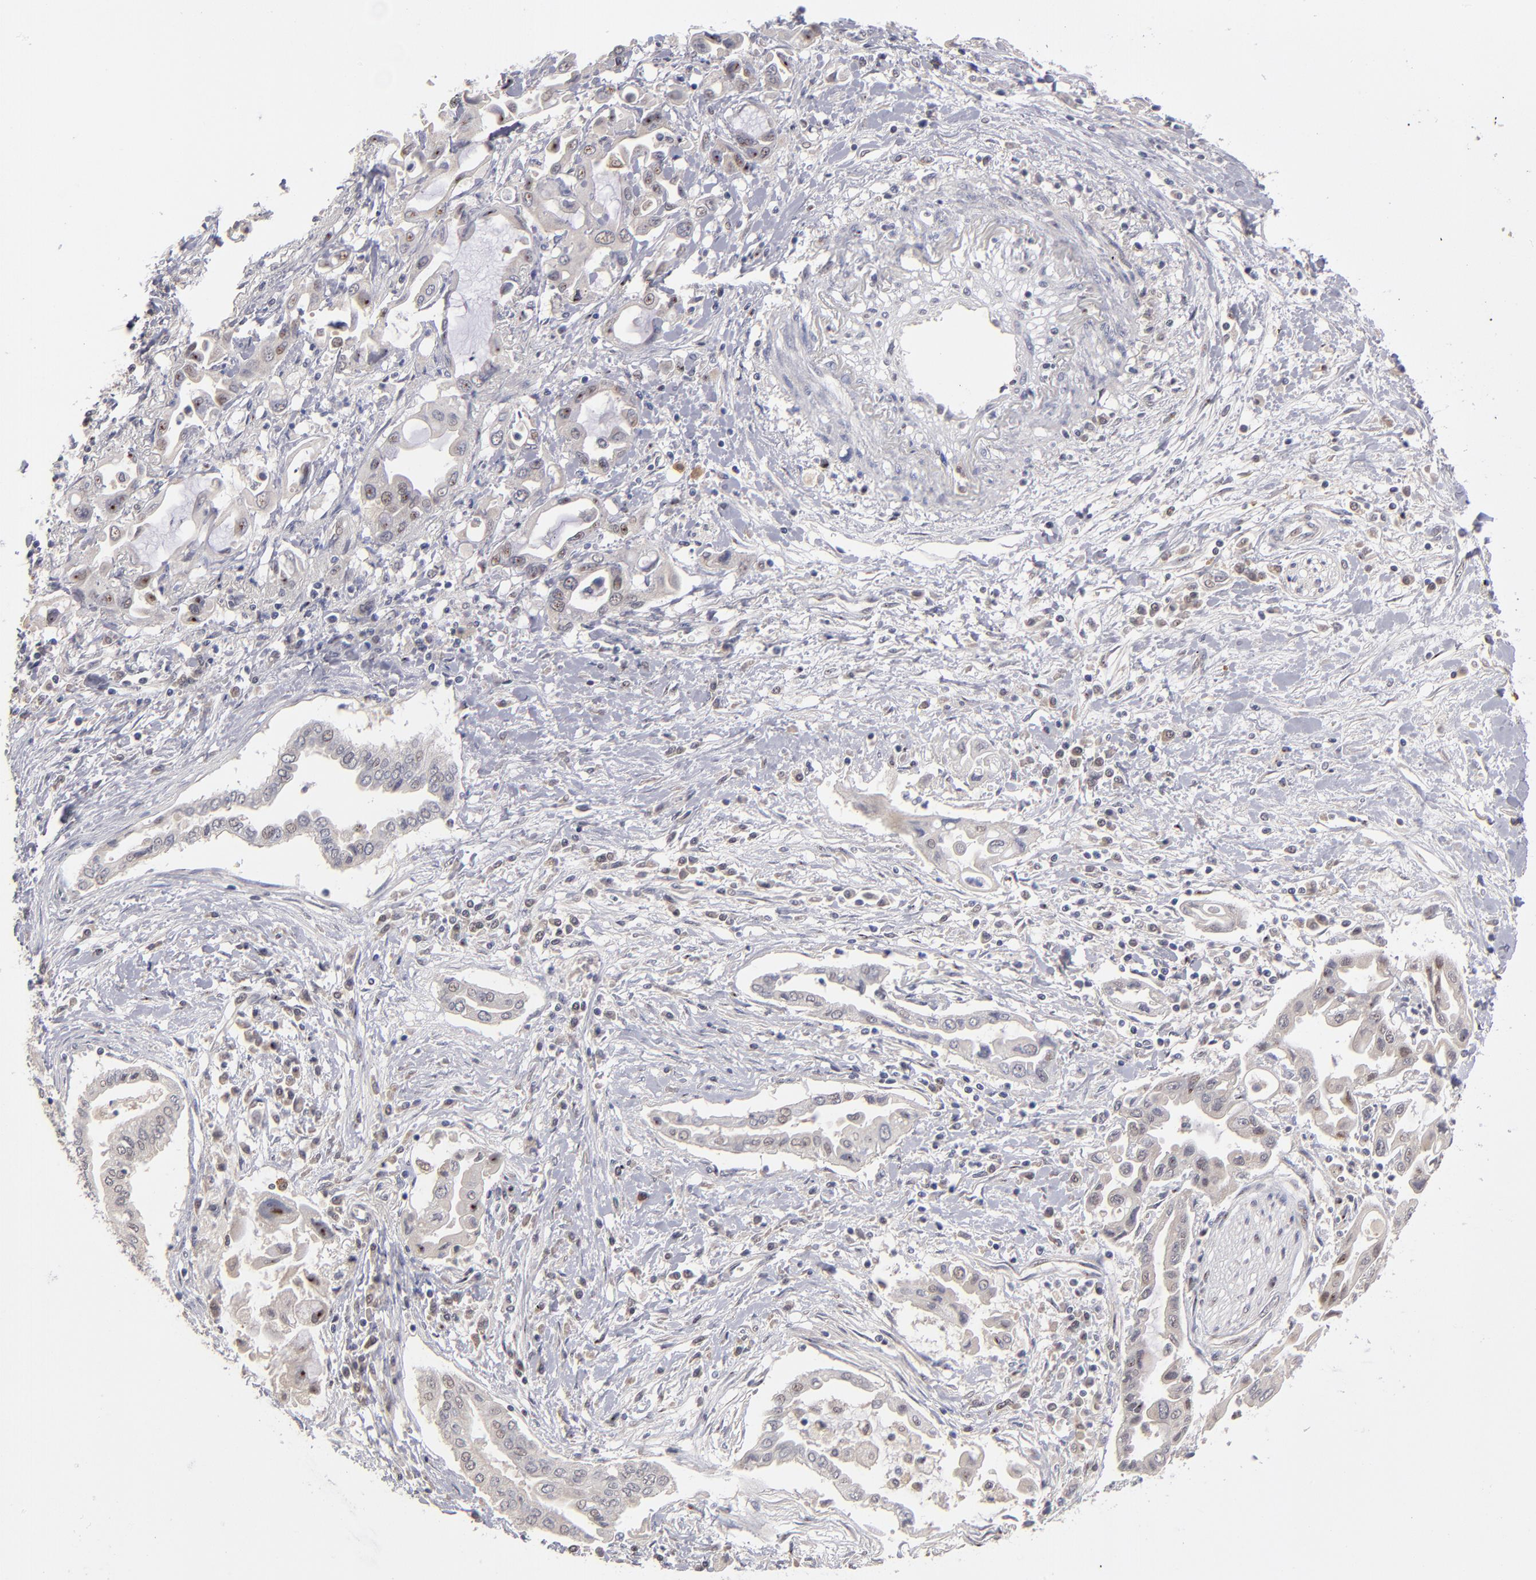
{"staining": {"intensity": "negative", "quantity": "none", "location": "none"}, "tissue": "pancreatic cancer", "cell_type": "Tumor cells", "image_type": "cancer", "snomed": [{"axis": "morphology", "description": "Adenocarcinoma, NOS"}, {"axis": "topography", "description": "Pancreas"}], "caption": "The image demonstrates no staining of tumor cells in pancreatic cancer.", "gene": "EXD2", "patient": {"sex": "female", "age": 57}}